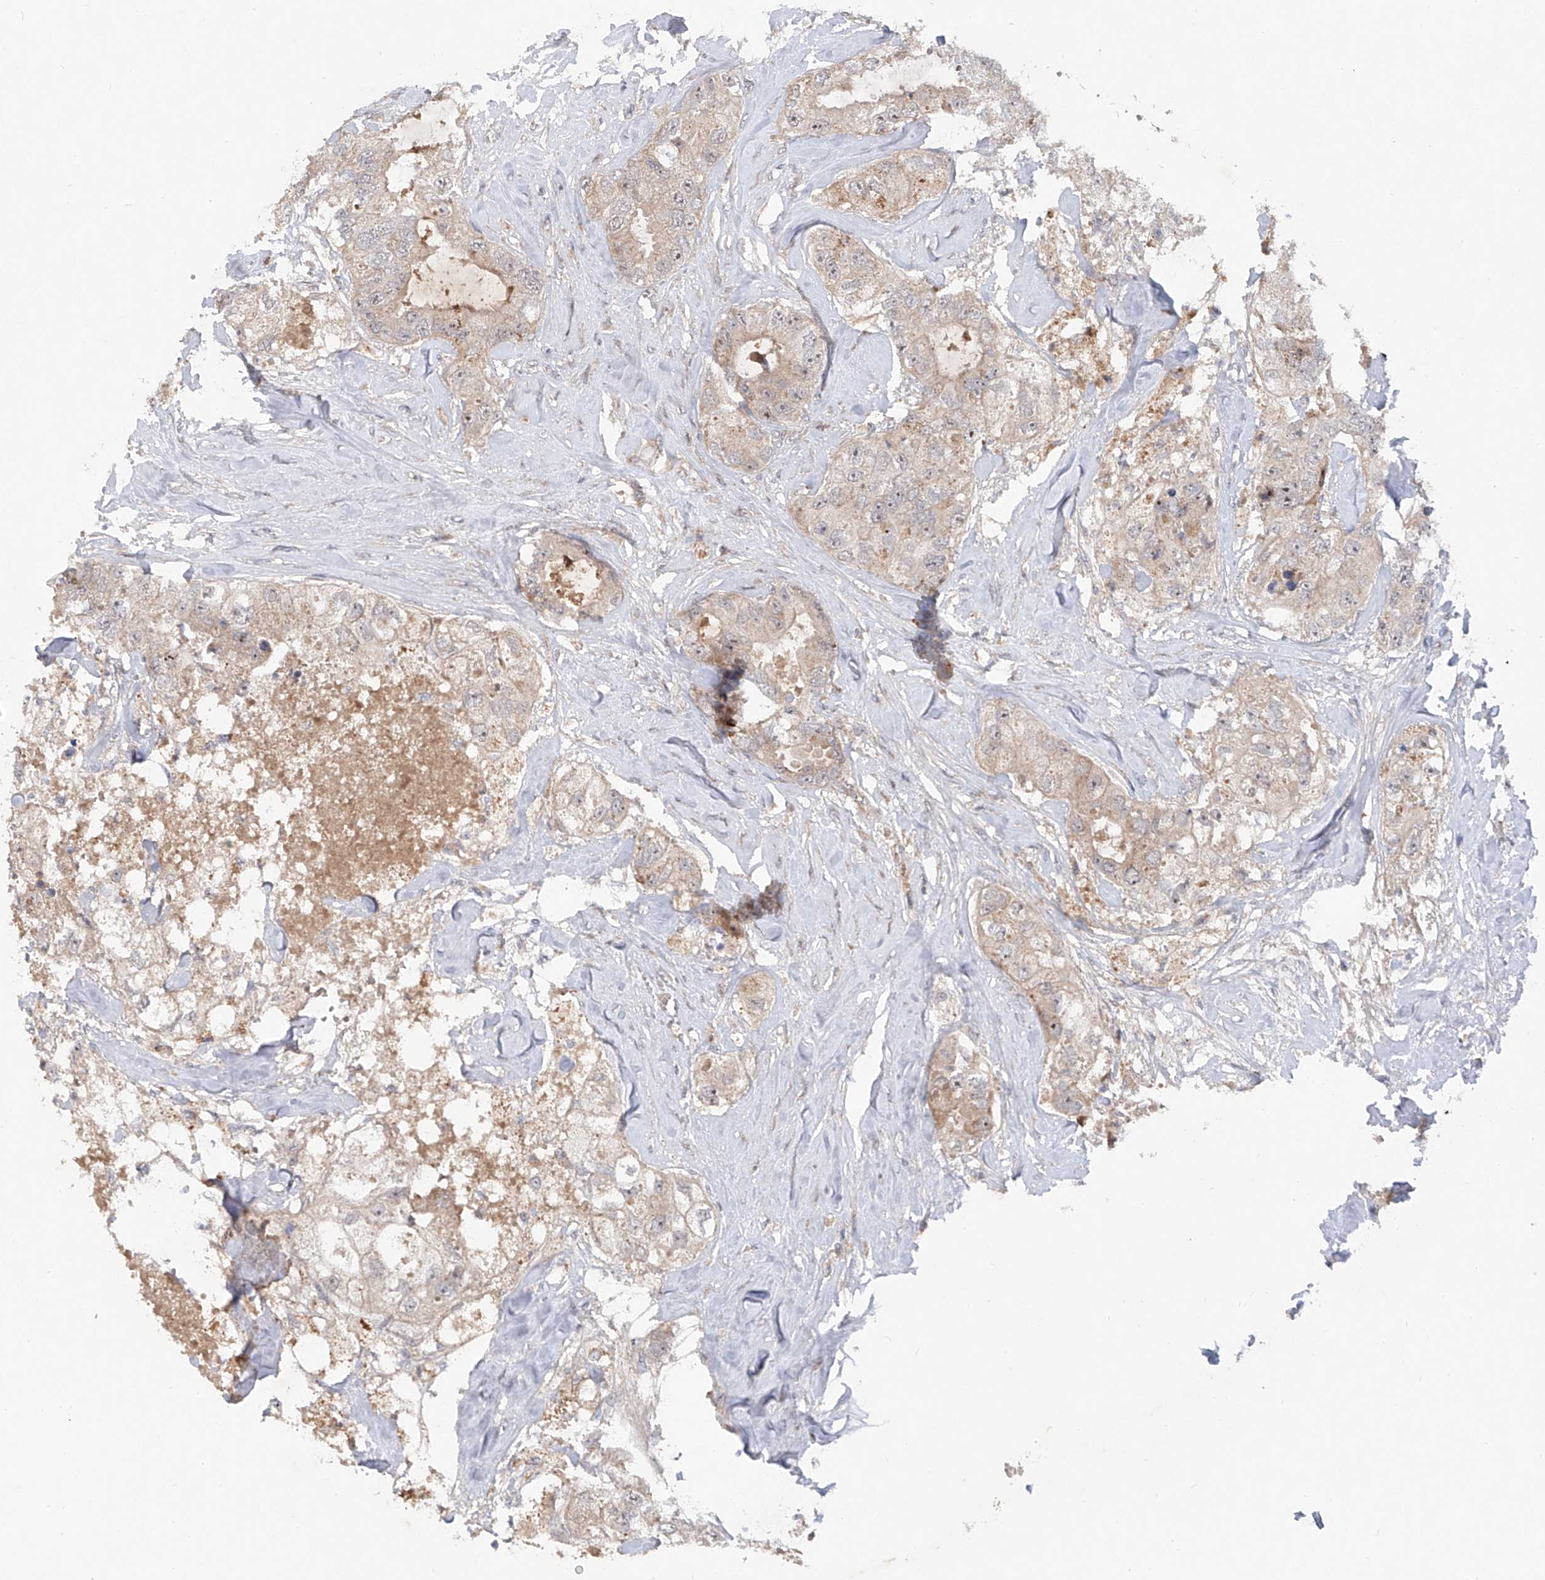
{"staining": {"intensity": "weak", "quantity": "25%-75%", "location": "cytoplasmic/membranous,nuclear"}, "tissue": "breast cancer", "cell_type": "Tumor cells", "image_type": "cancer", "snomed": [{"axis": "morphology", "description": "Duct carcinoma"}, {"axis": "topography", "description": "Breast"}], "caption": "The image shows immunohistochemical staining of breast cancer. There is weak cytoplasmic/membranous and nuclear positivity is appreciated in about 25%-75% of tumor cells.", "gene": "FAM135A", "patient": {"sex": "female", "age": 62}}